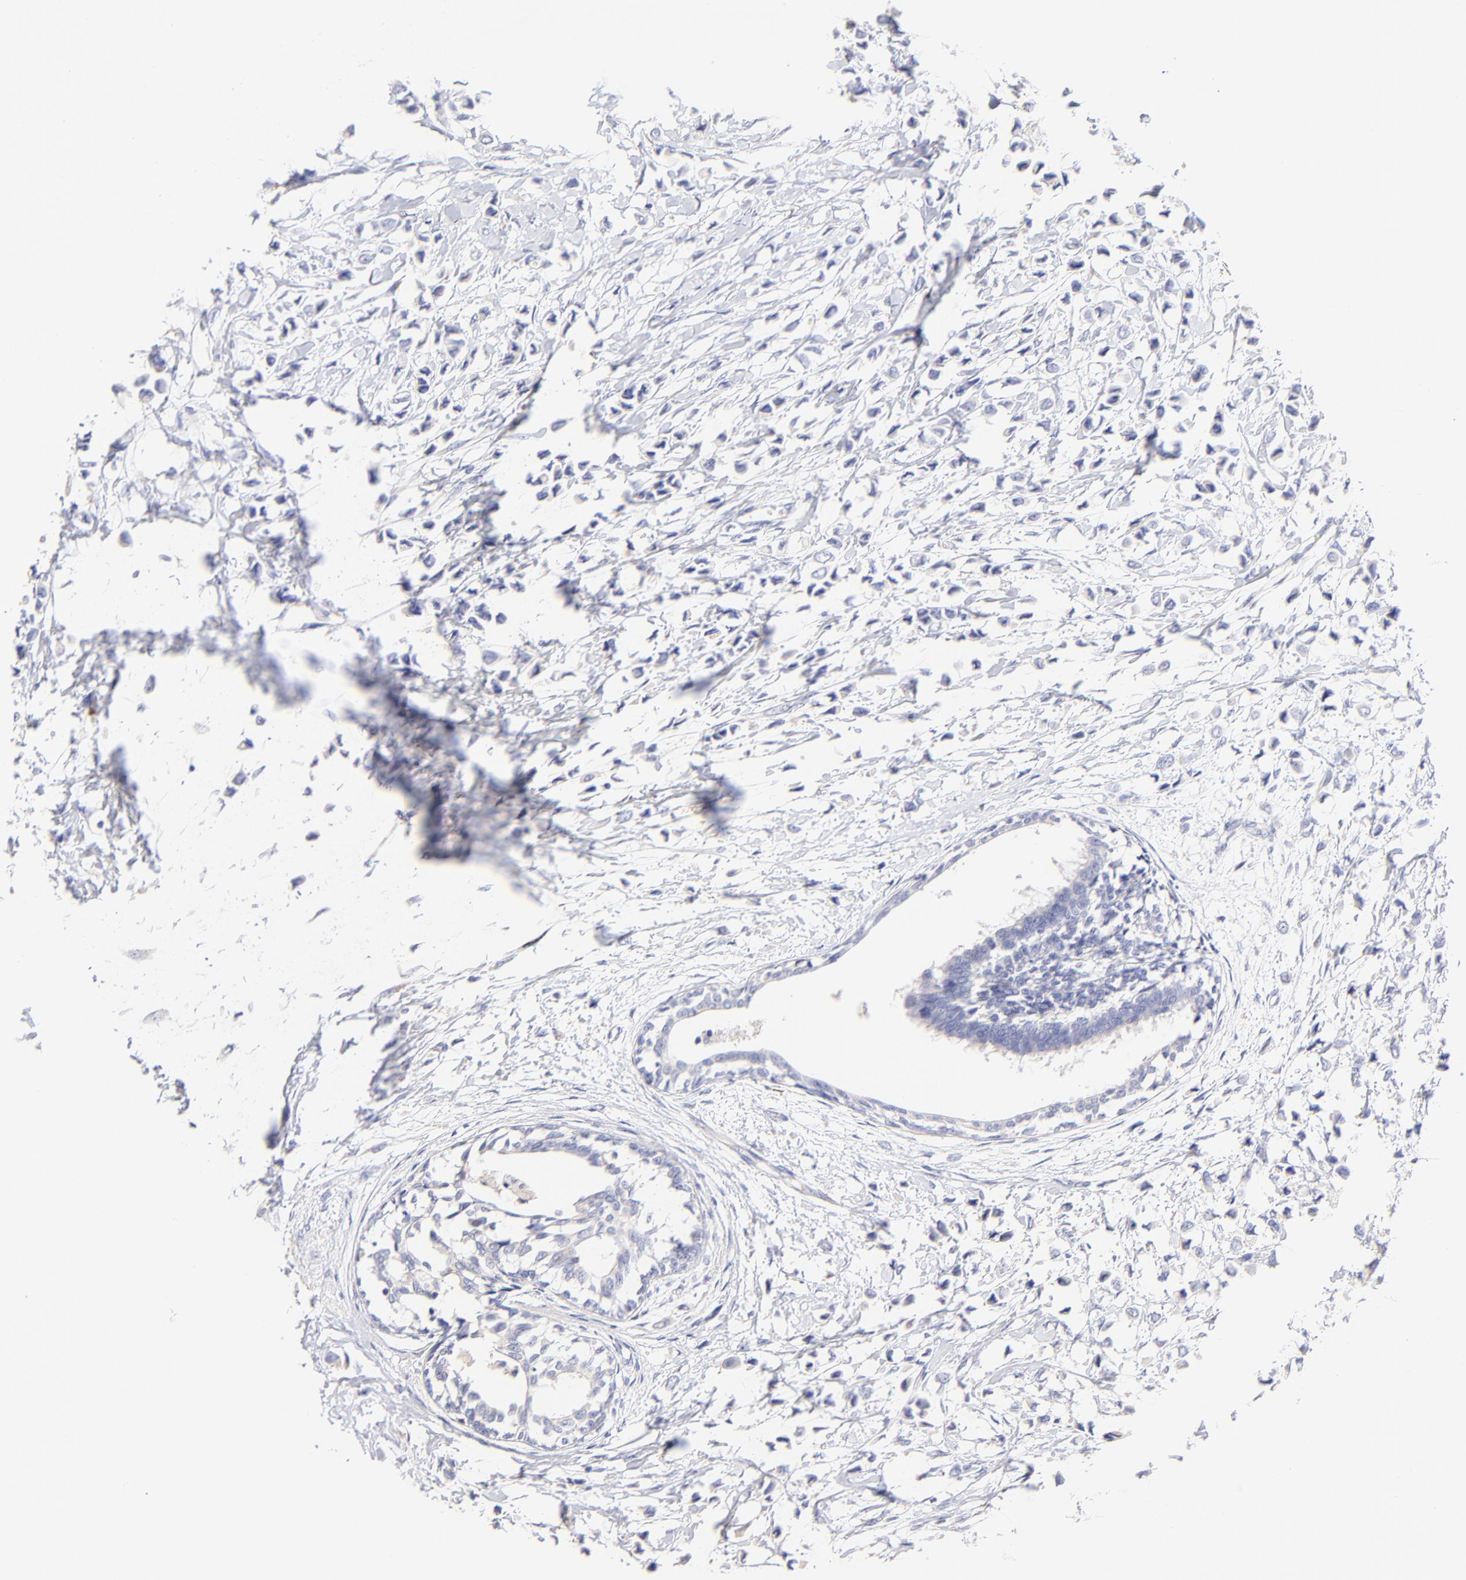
{"staining": {"intensity": "negative", "quantity": "none", "location": "none"}, "tissue": "breast cancer", "cell_type": "Tumor cells", "image_type": "cancer", "snomed": [{"axis": "morphology", "description": "Lobular carcinoma"}, {"axis": "topography", "description": "Breast"}], "caption": "Immunohistochemistry histopathology image of human breast lobular carcinoma stained for a protein (brown), which displays no expression in tumor cells. Nuclei are stained in blue.", "gene": "ASB9", "patient": {"sex": "female", "age": 51}}